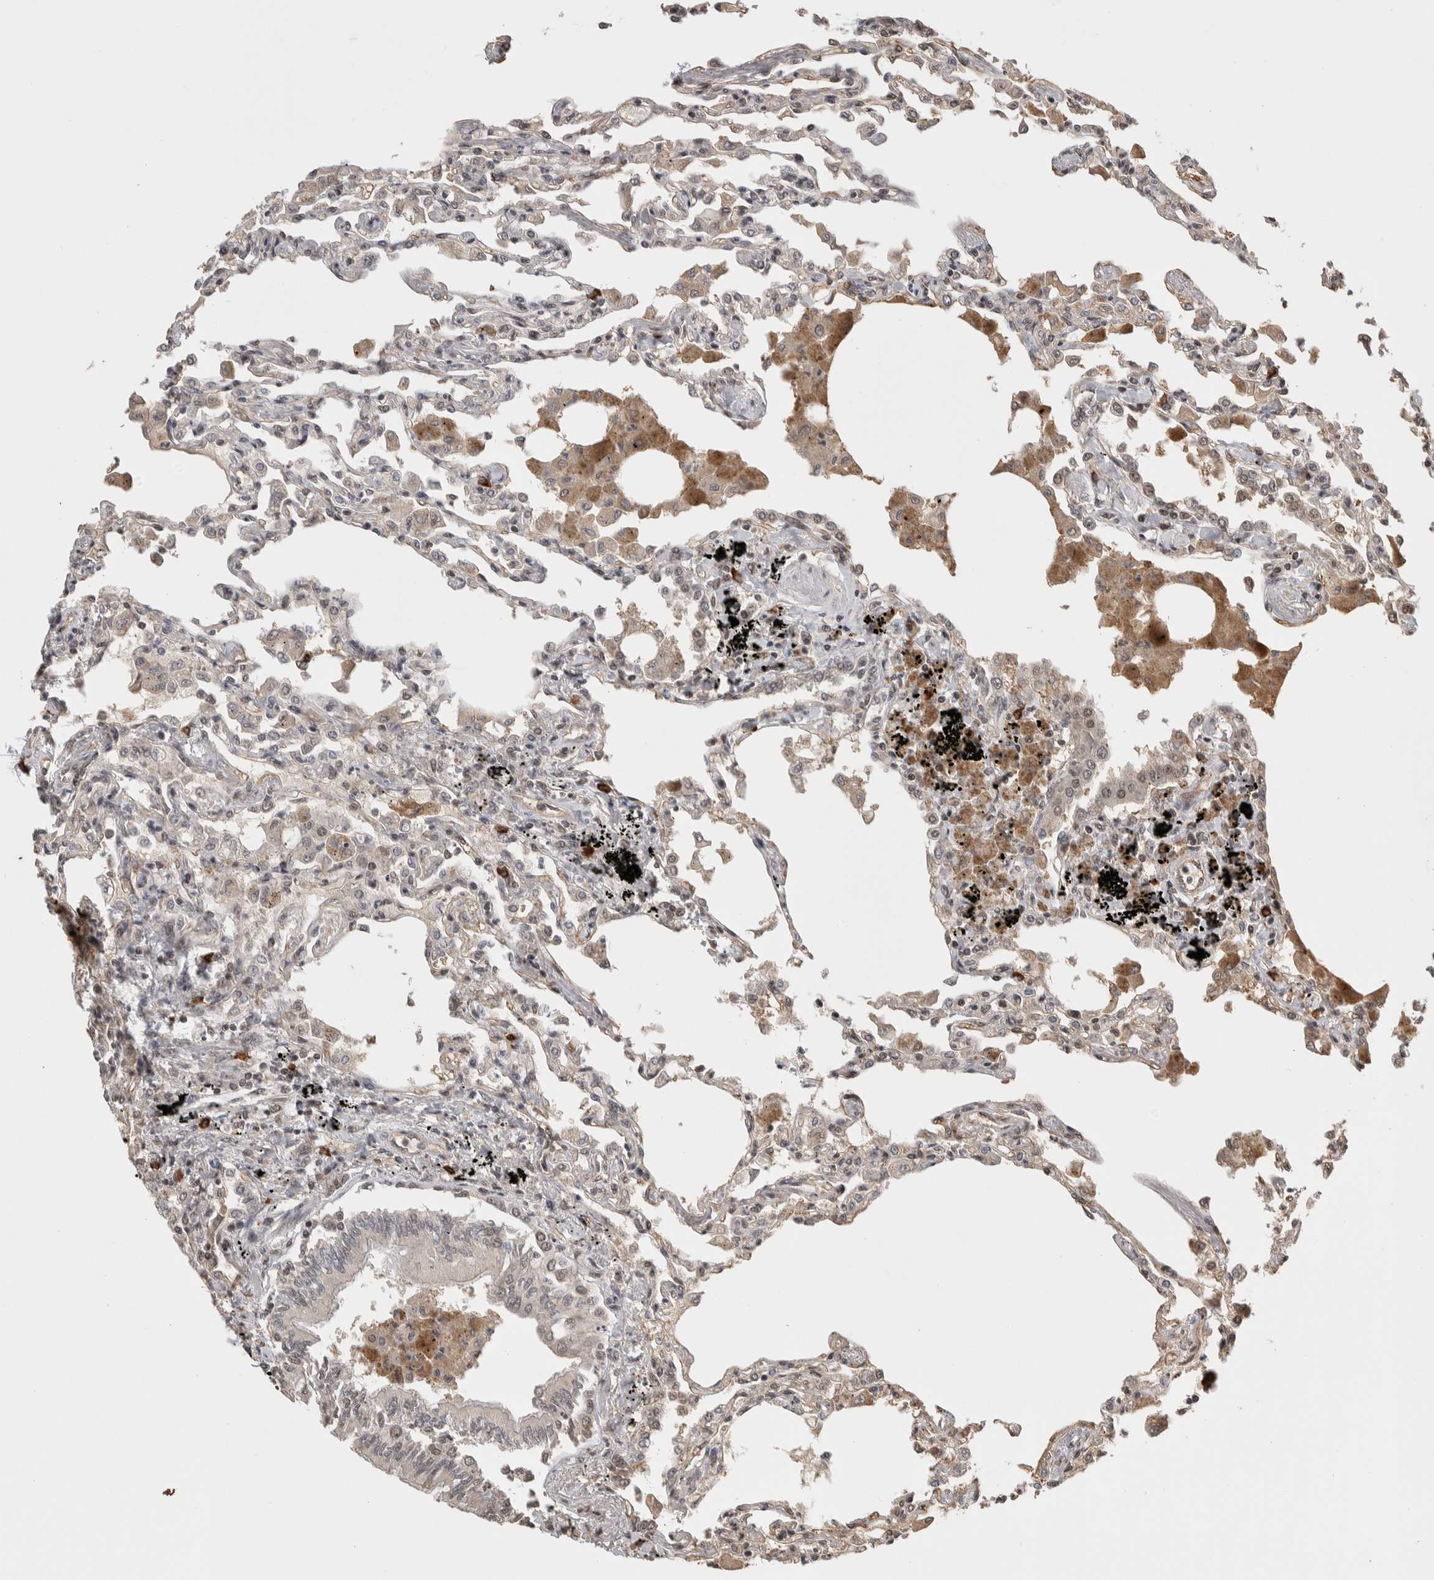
{"staining": {"intensity": "moderate", "quantity": "25%-75%", "location": "cytoplasmic/membranous,nuclear"}, "tissue": "lung", "cell_type": "Alveolar cells", "image_type": "normal", "snomed": [{"axis": "morphology", "description": "Normal tissue, NOS"}, {"axis": "topography", "description": "Bronchus"}, {"axis": "topography", "description": "Lung"}], "caption": "Immunohistochemistry of unremarkable human lung displays medium levels of moderate cytoplasmic/membranous,nuclear positivity in about 25%-75% of alveolar cells.", "gene": "ZNF592", "patient": {"sex": "female", "age": 49}}